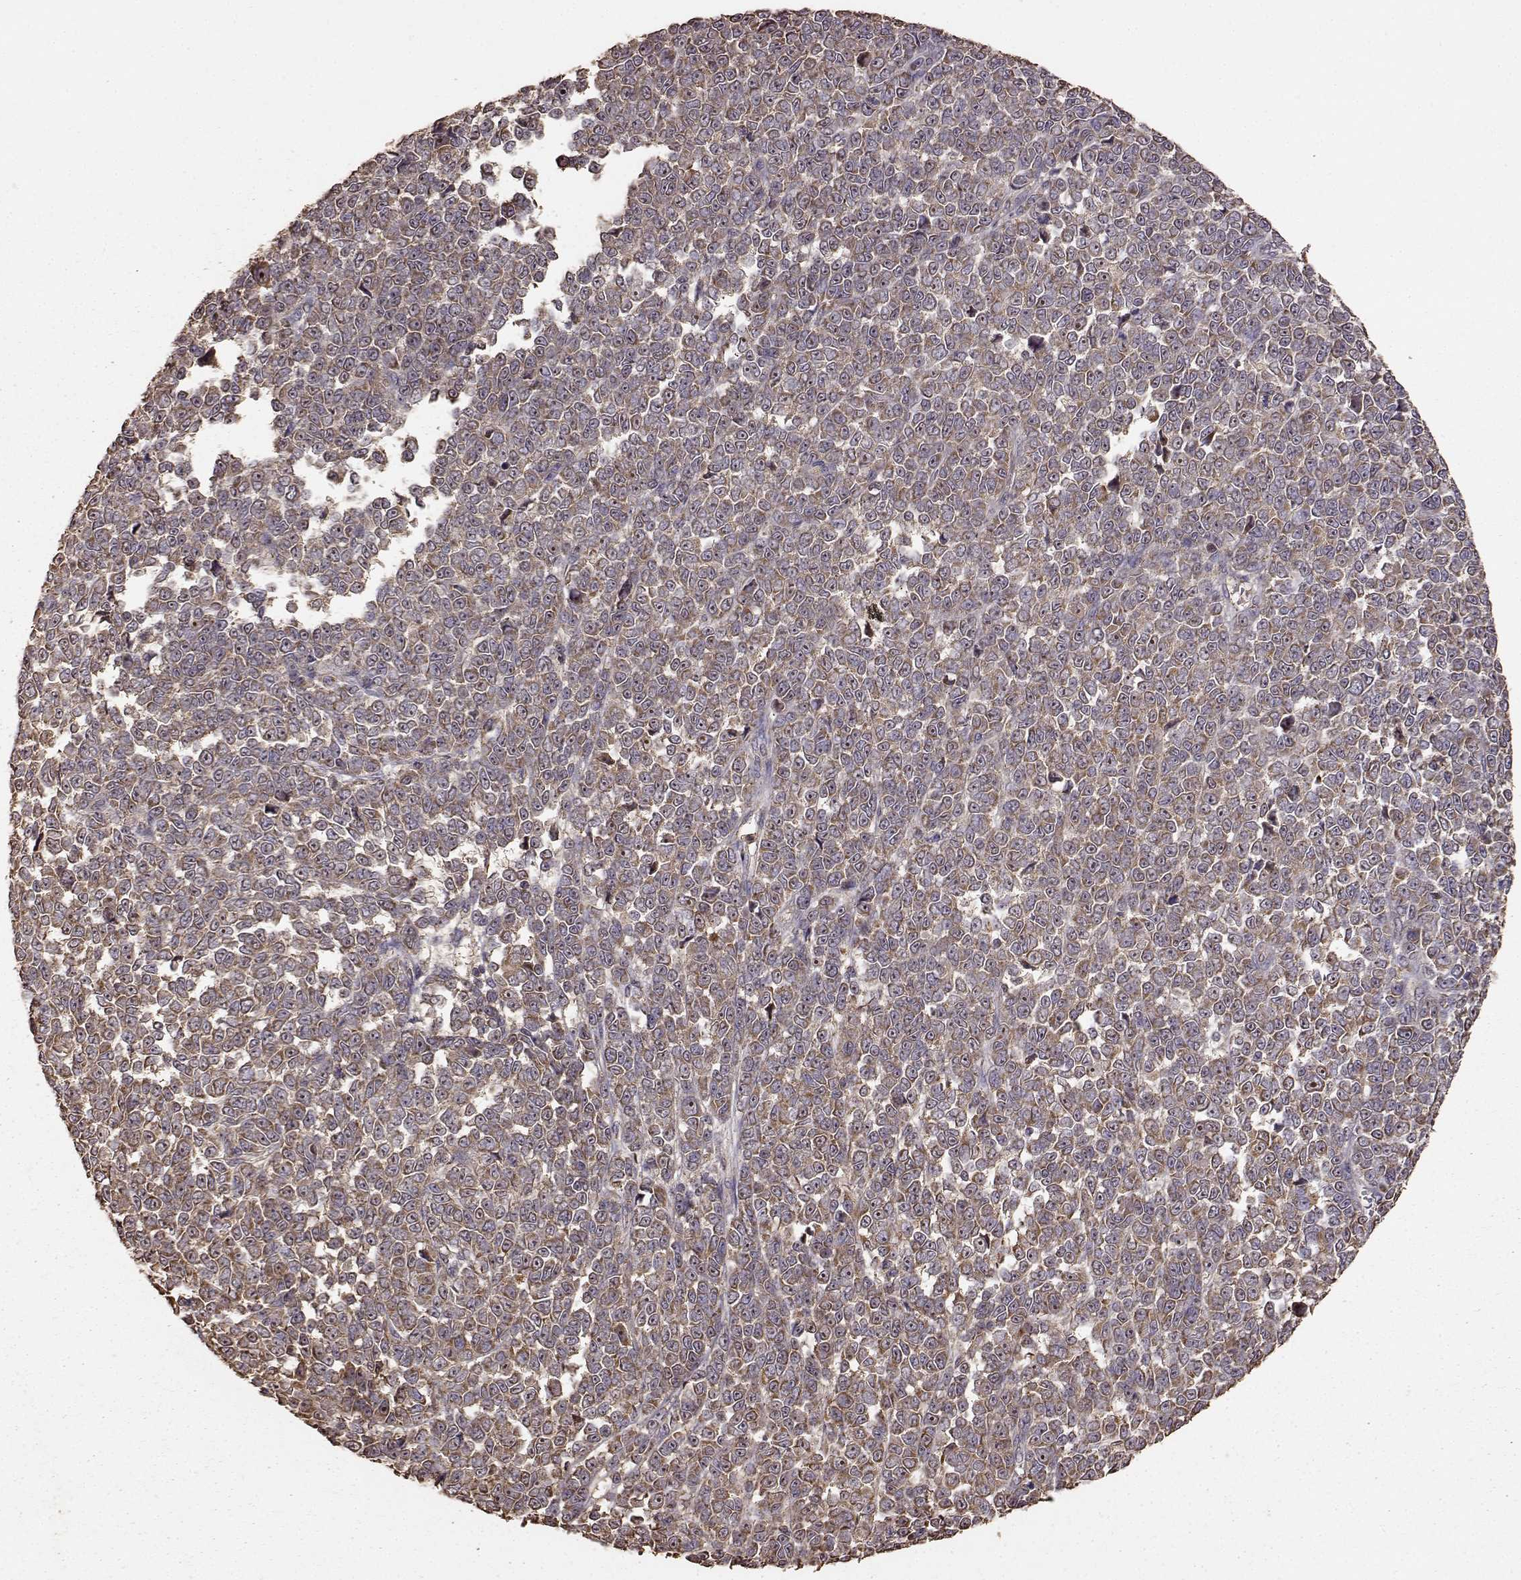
{"staining": {"intensity": "moderate", "quantity": ">75%", "location": "cytoplasmic/membranous,nuclear"}, "tissue": "melanoma", "cell_type": "Tumor cells", "image_type": "cancer", "snomed": [{"axis": "morphology", "description": "Malignant melanoma, NOS"}, {"axis": "topography", "description": "Skin"}], "caption": "This is an image of immunohistochemistry staining of malignant melanoma, which shows moderate positivity in the cytoplasmic/membranous and nuclear of tumor cells.", "gene": "PTGES2", "patient": {"sex": "female", "age": 95}}